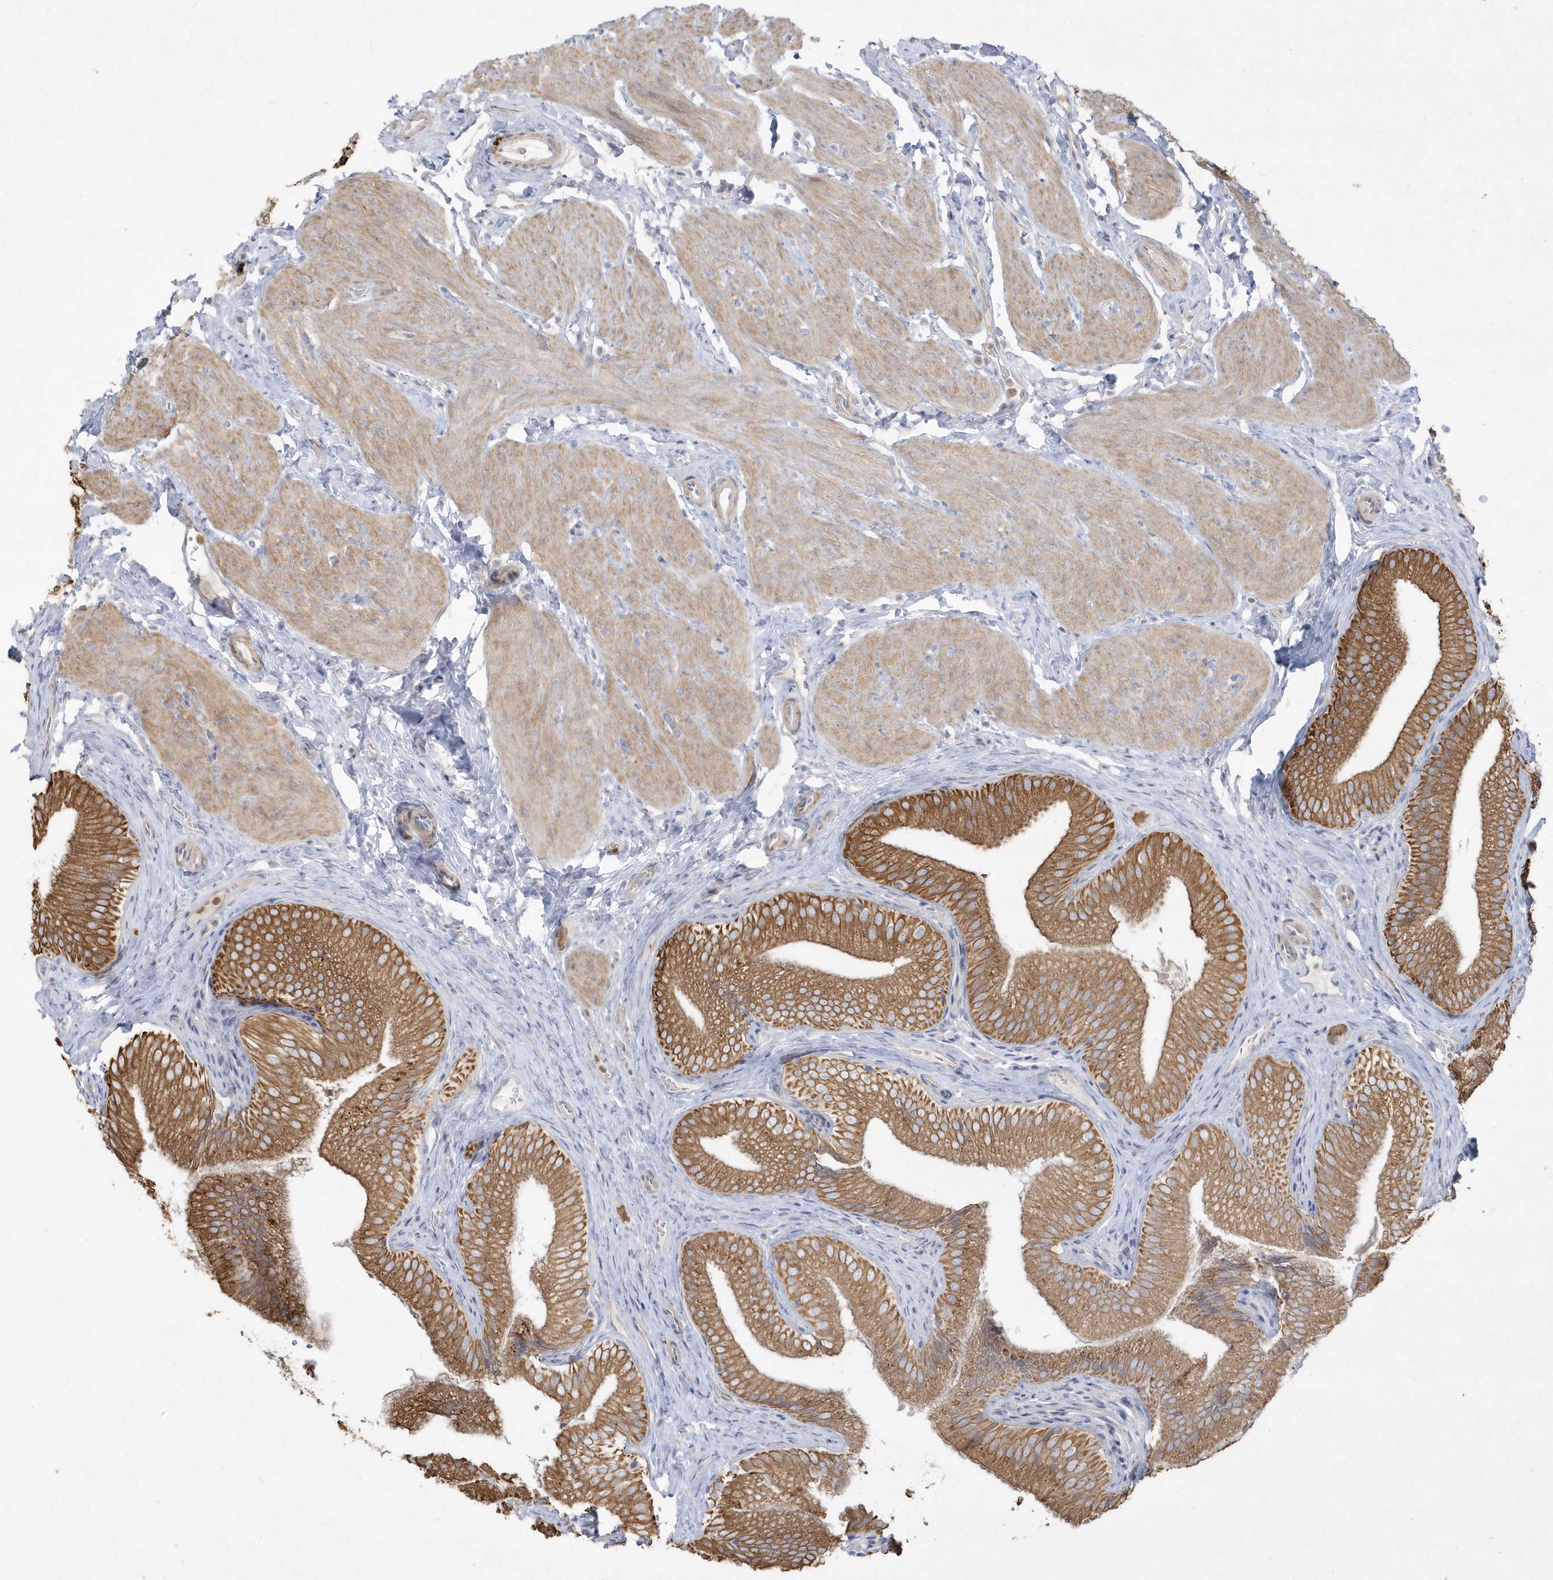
{"staining": {"intensity": "strong", "quantity": ">75%", "location": "cytoplasmic/membranous"}, "tissue": "gallbladder", "cell_type": "Glandular cells", "image_type": "normal", "snomed": [{"axis": "morphology", "description": "Normal tissue, NOS"}, {"axis": "topography", "description": "Gallbladder"}], "caption": "A high amount of strong cytoplasmic/membranous expression is identified in approximately >75% of glandular cells in unremarkable gallbladder. (DAB (3,3'-diaminobenzidine) IHC, brown staining for protein, blue staining for nuclei).", "gene": "LARS1", "patient": {"sex": "female", "age": 30}}